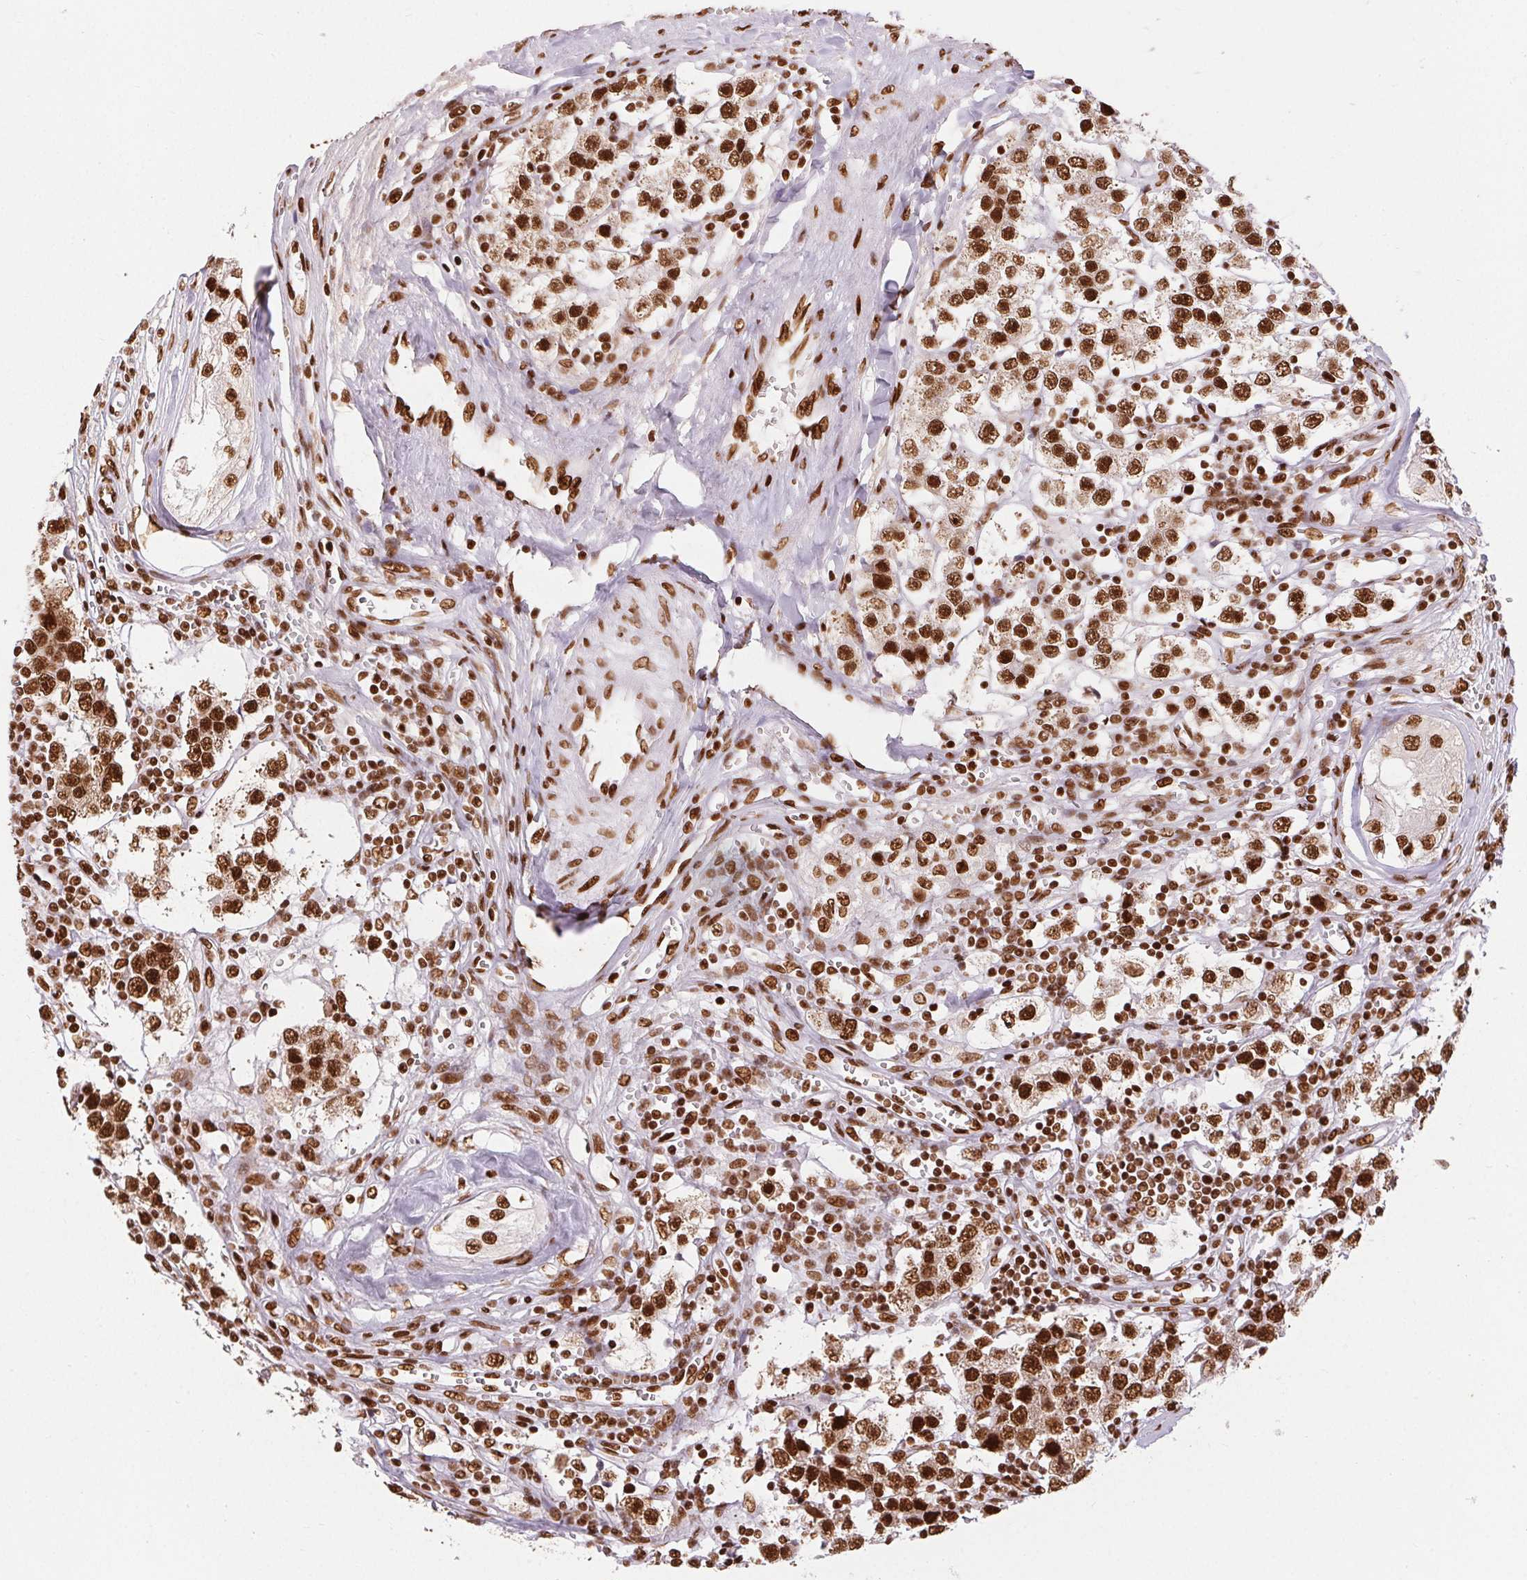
{"staining": {"intensity": "strong", "quantity": ">75%", "location": "nuclear"}, "tissue": "testis cancer", "cell_type": "Tumor cells", "image_type": "cancer", "snomed": [{"axis": "morphology", "description": "Seminoma, NOS"}, {"axis": "topography", "description": "Testis"}], "caption": "A histopathology image of human testis seminoma stained for a protein reveals strong nuclear brown staining in tumor cells.", "gene": "ZNF80", "patient": {"sex": "male", "age": 34}}